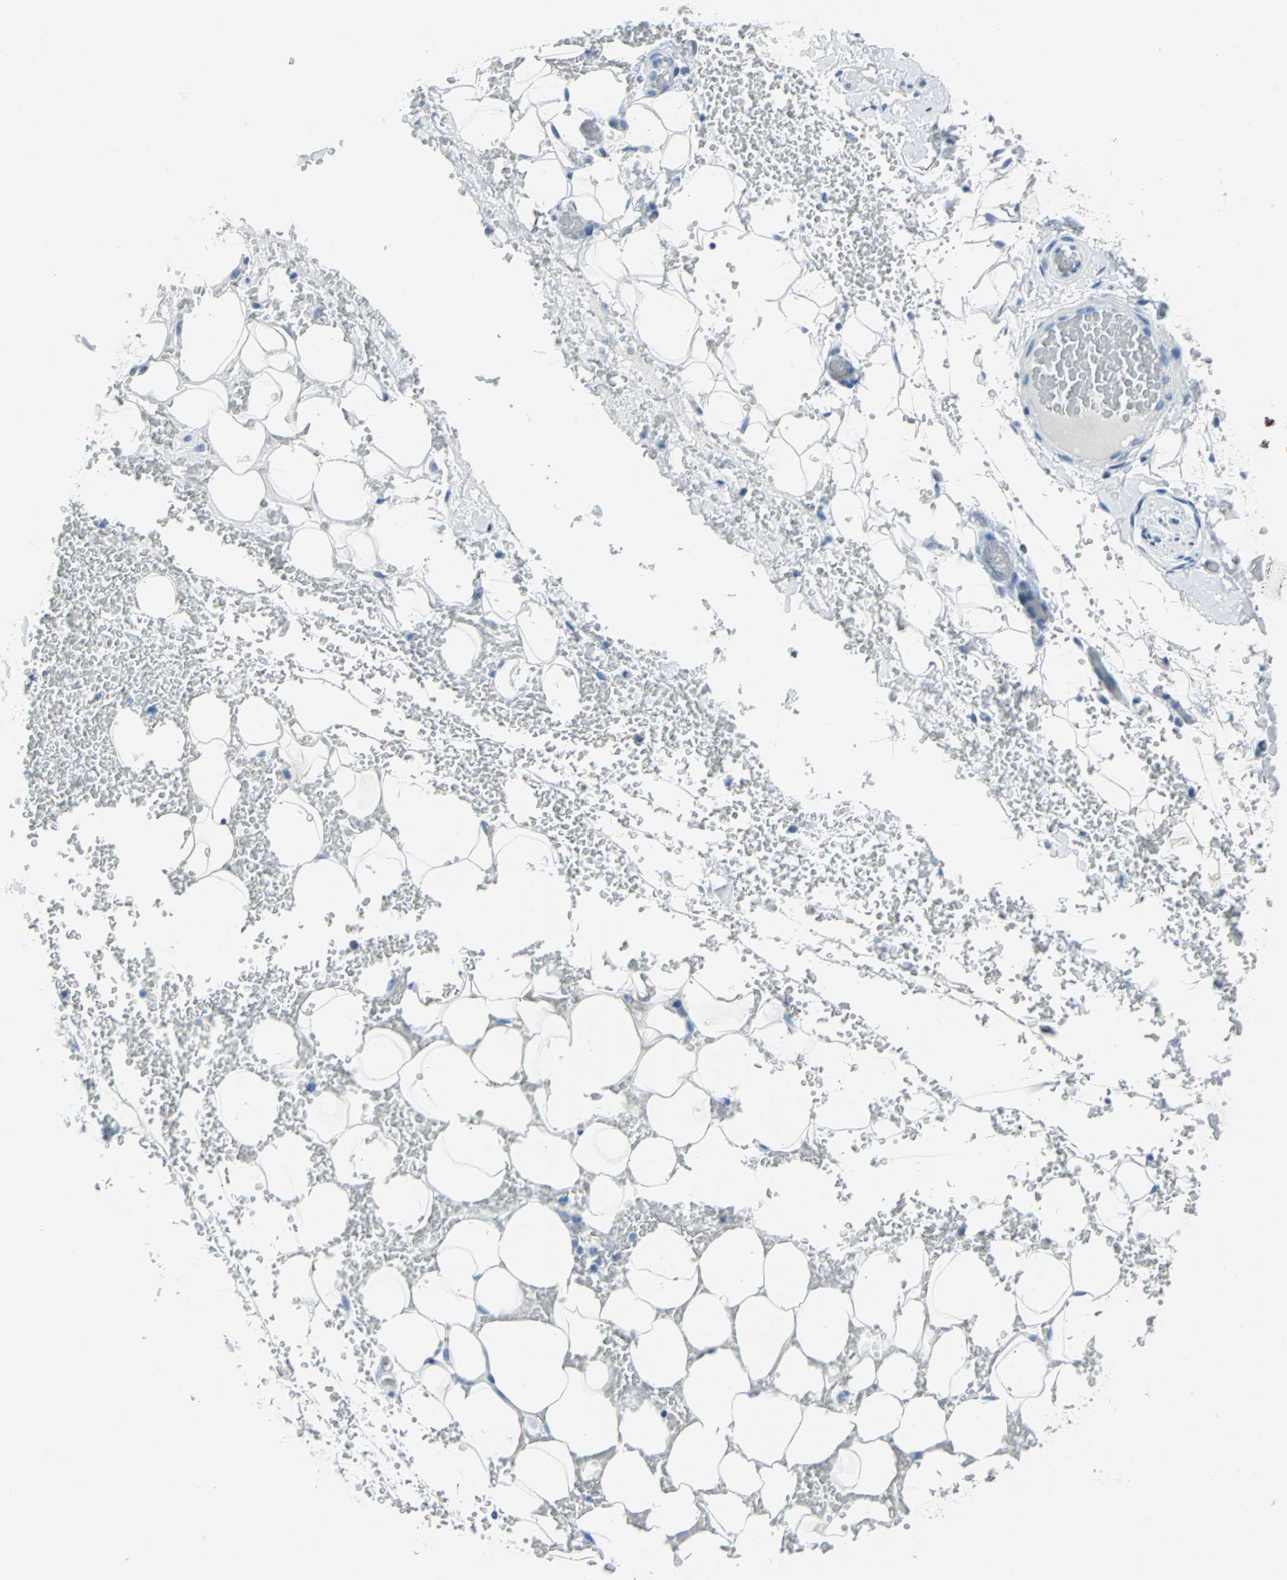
{"staining": {"intensity": "negative", "quantity": "none", "location": "none"}, "tissue": "adipose tissue", "cell_type": "Adipocytes", "image_type": "normal", "snomed": [{"axis": "morphology", "description": "Normal tissue, NOS"}, {"axis": "morphology", "description": "Inflammation, NOS"}, {"axis": "topography", "description": "Breast"}], "caption": "Immunohistochemical staining of benign adipose tissue exhibits no significant positivity in adipocytes. The staining was performed using DAB to visualize the protein expression in brown, while the nuclei were stained in blue with hematoxylin (Magnification: 20x).", "gene": "SFN", "patient": {"sex": "female", "age": 65}}